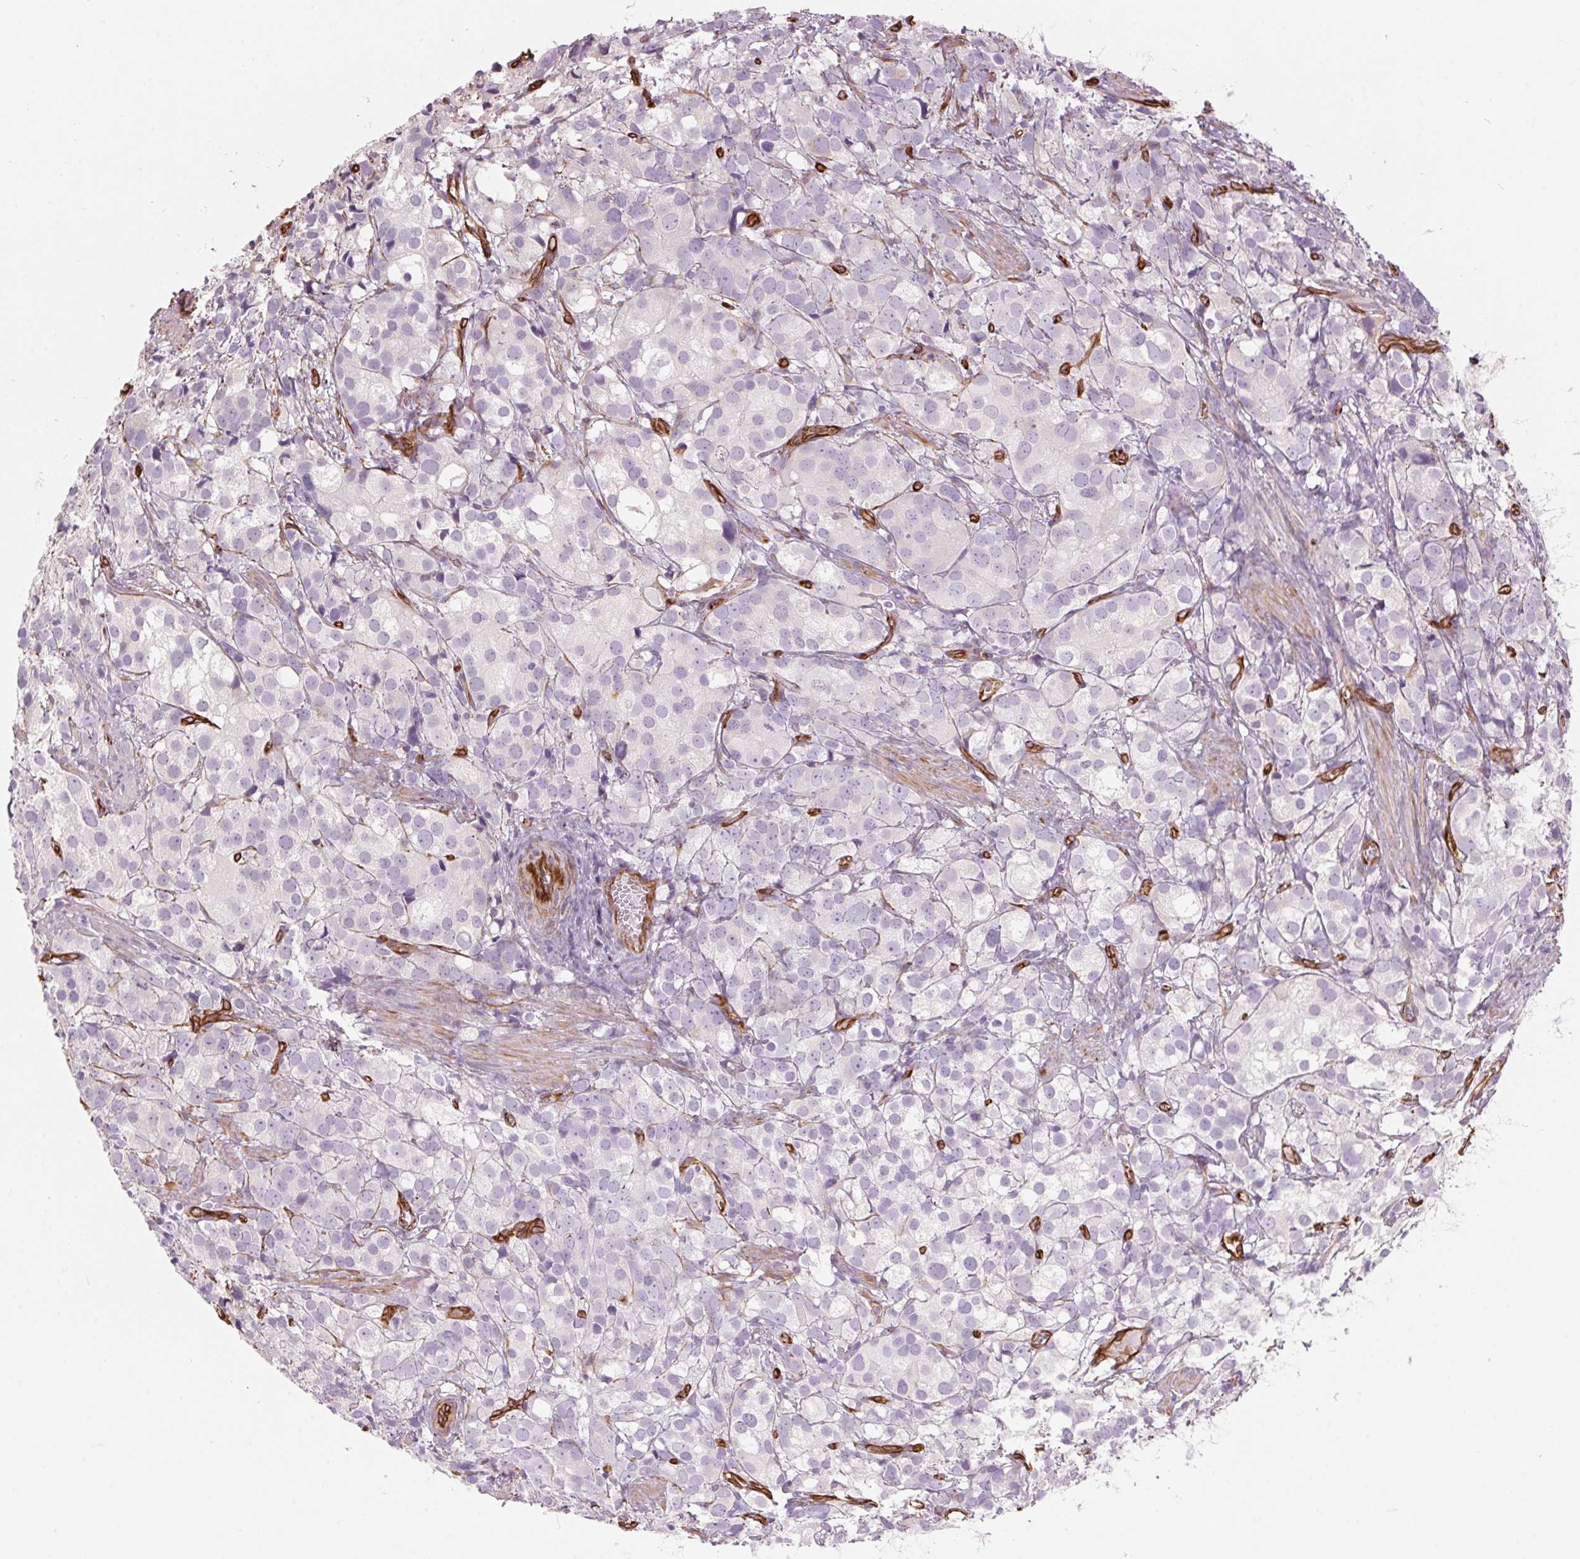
{"staining": {"intensity": "negative", "quantity": "none", "location": "none"}, "tissue": "prostate cancer", "cell_type": "Tumor cells", "image_type": "cancer", "snomed": [{"axis": "morphology", "description": "Adenocarcinoma, High grade"}, {"axis": "topography", "description": "Prostate"}], "caption": "High power microscopy micrograph of an immunohistochemistry (IHC) micrograph of prostate cancer (high-grade adenocarcinoma), revealing no significant expression in tumor cells.", "gene": "CLPS", "patient": {"sex": "male", "age": 86}}